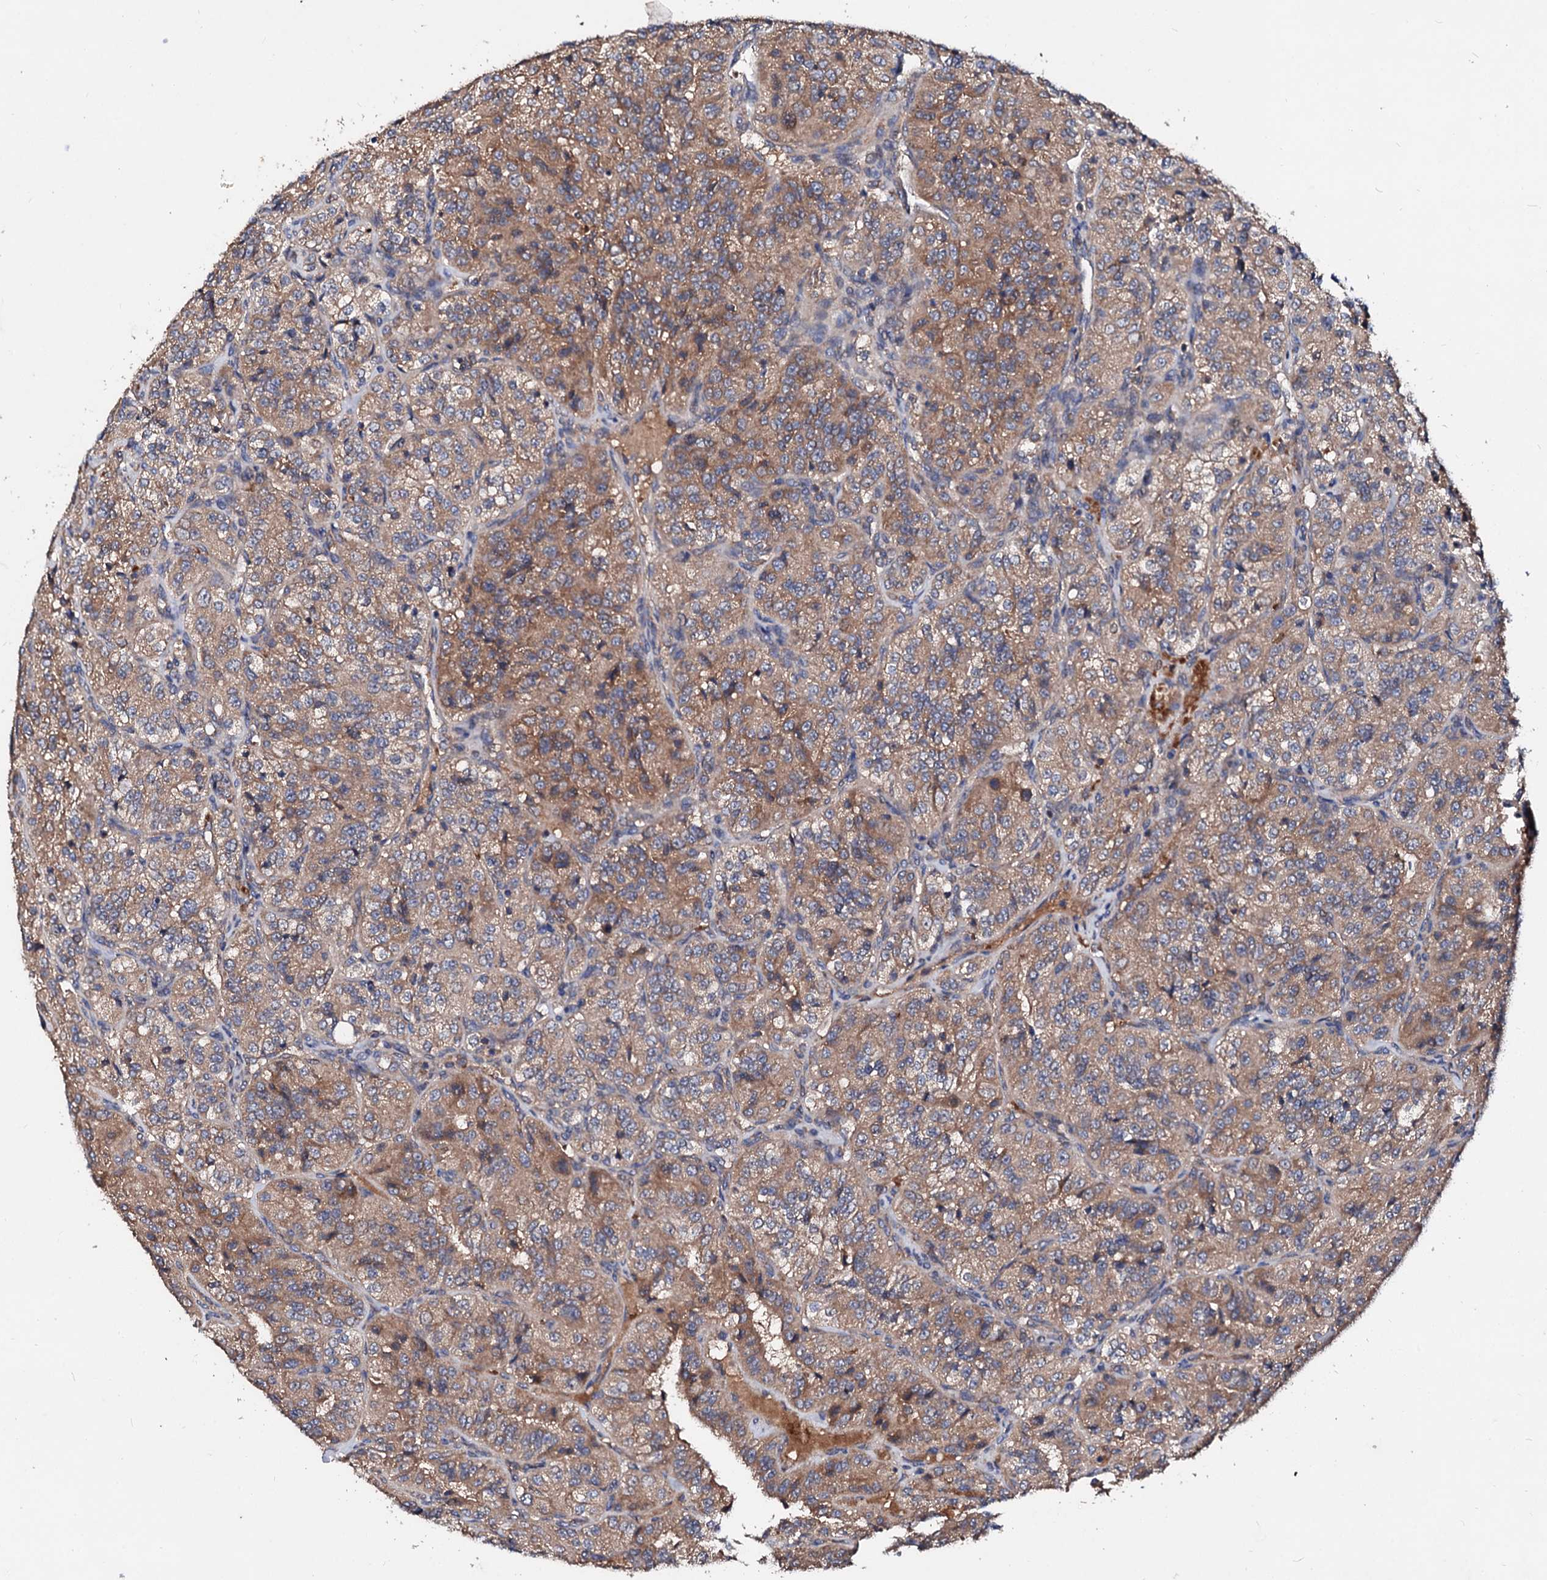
{"staining": {"intensity": "moderate", "quantity": ">75%", "location": "cytoplasmic/membranous"}, "tissue": "renal cancer", "cell_type": "Tumor cells", "image_type": "cancer", "snomed": [{"axis": "morphology", "description": "Adenocarcinoma, NOS"}, {"axis": "topography", "description": "Kidney"}], "caption": "Immunohistochemical staining of renal adenocarcinoma reveals medium levels of moderate cytoplasmic/membranous protein staining in approximately >75% of tumor cells. Using DAB (3,3'-diaminobenzidine) (brown) and hematoxylin (blue) stains, captured at high magnification using brightfield microscopy.", "gene": "EXTL1", "patient": {"sex": "female", "age": 63}}